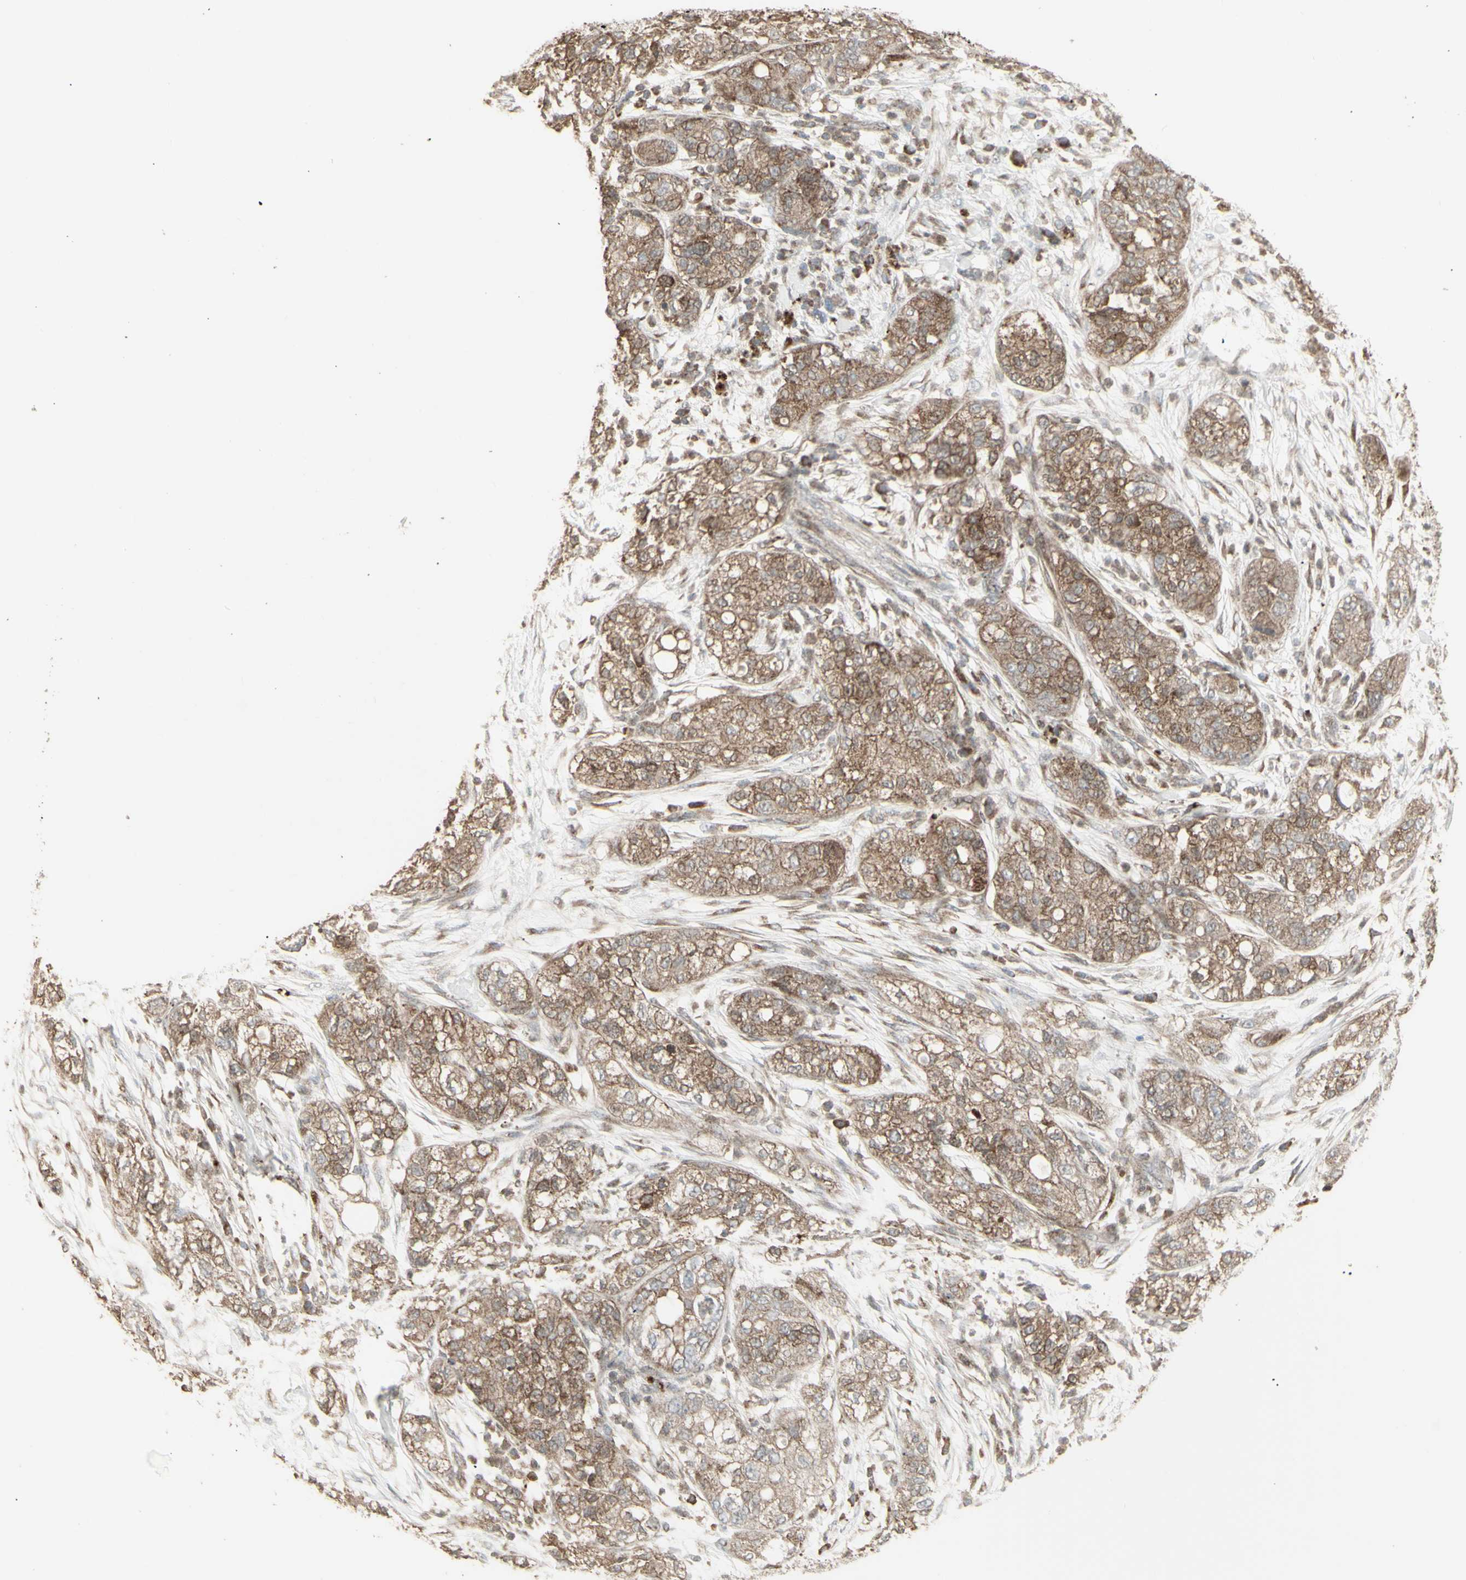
{"staining": {"intensity": "moderate", "quantity": ">75%", "location": "cytoplasmic/membranous"}, "tissue": "pancreatic cancer", "cell_type": "Tumor cells", "image_type": "cancer", "snomed": [{"axis": "morphology", "description": "Adenocarcinoma, NOS"}, {"axis": "topography", "description": "Pancreas"}], "caption": "This photomicrograph exhibits pancreatic adenocarcinoma stained with IHC to label a protein in brown. The cytoplasmic/membranous of tumor cells show moderate positivity for the protein. Nuclei are counter-stained blue.", "gene": "RNASEL", "patient": {"sex": "female", "age": 78}}